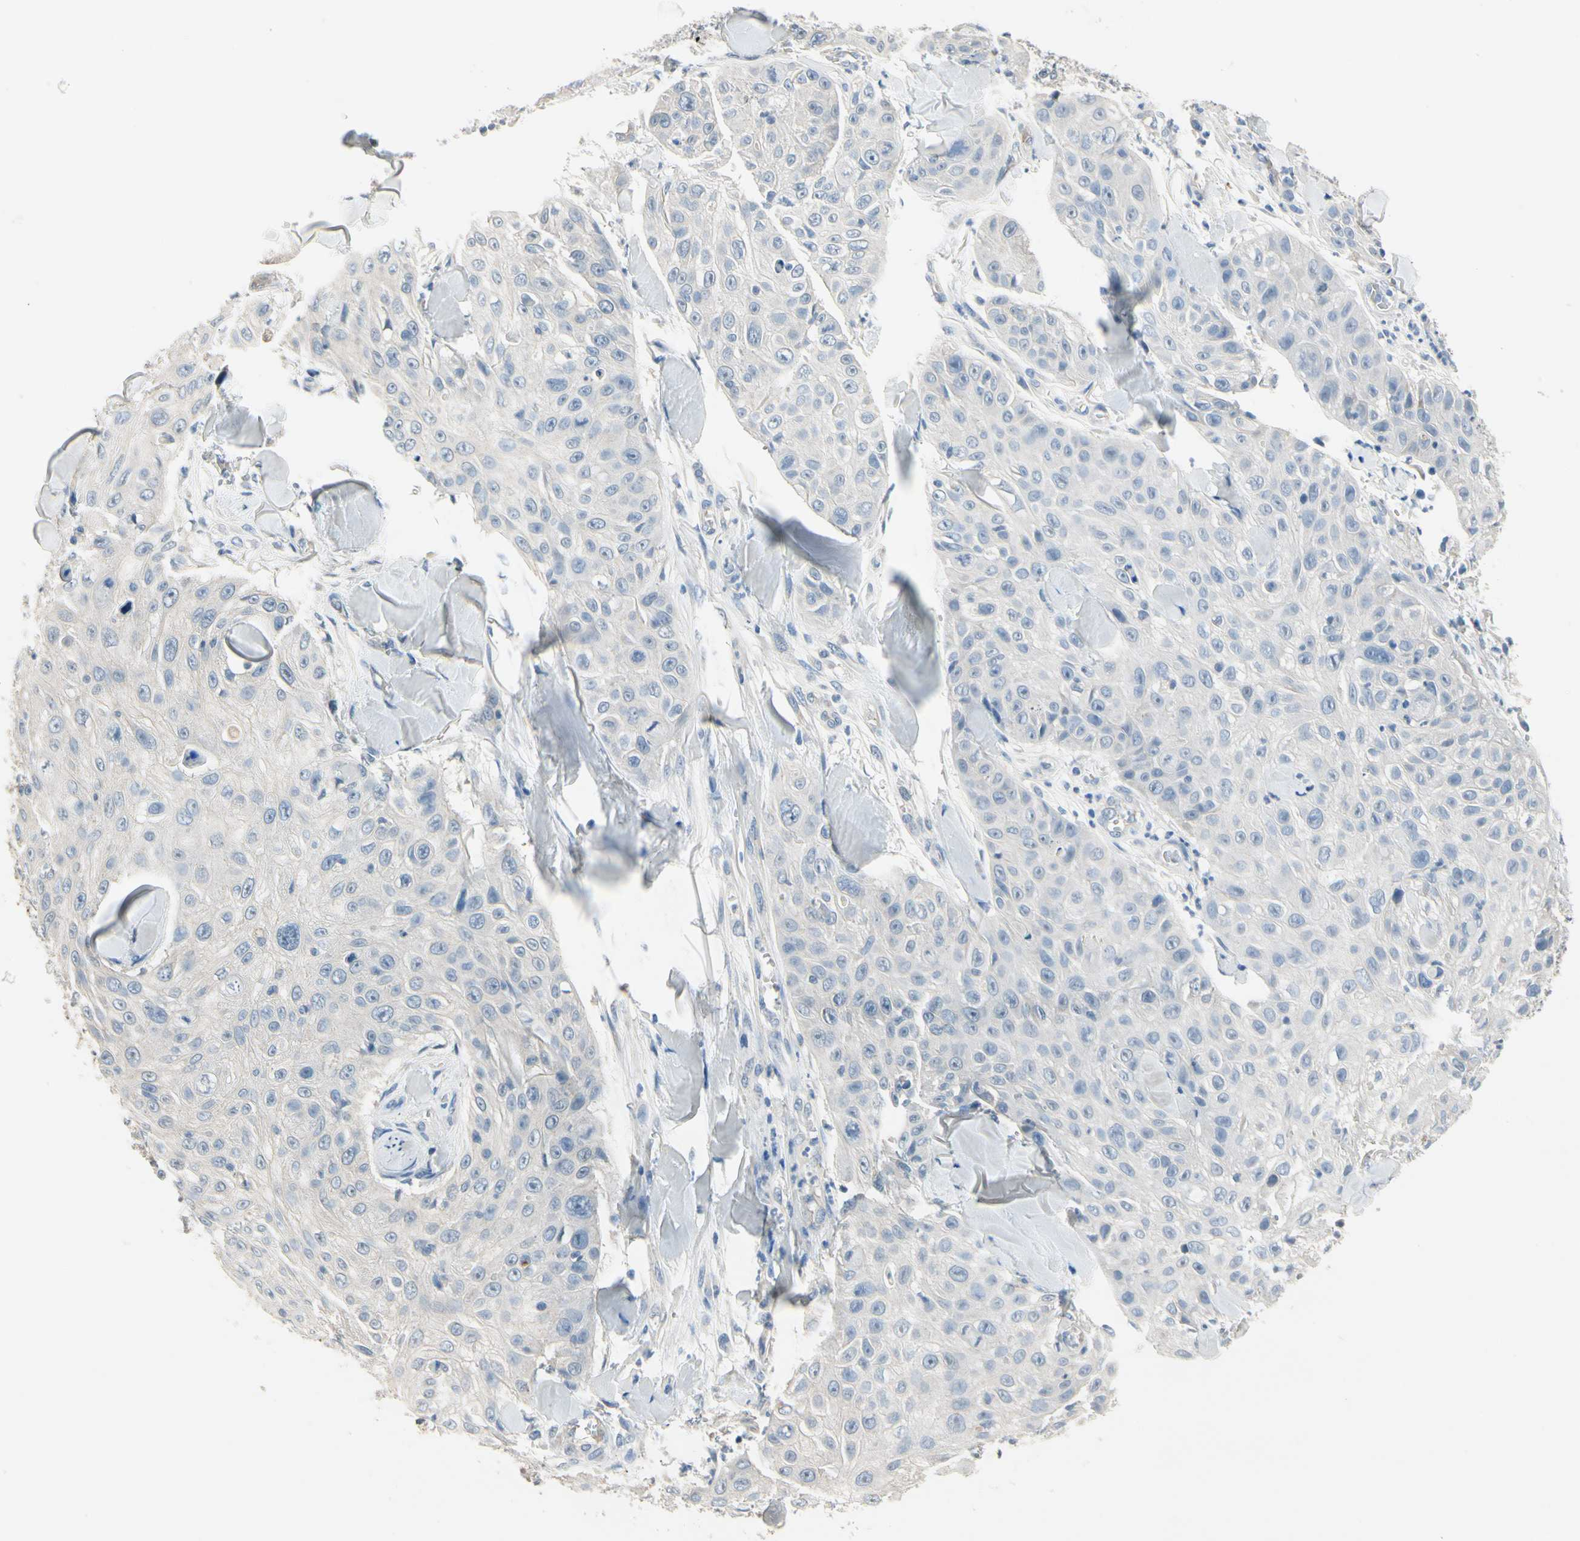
{"staining": {"intensity": "negative", "quantity": "none", "location": "none"}, "tissue": "skin cancer", "cell_type": "Tumor cells", "image_type": "cancer", "snomed": [{"axis": "morphology", "description": "Squamous cell carcinoma, NOS"}, {"axis": "topography", "description": "Skin"}], "caption": "High magnification brightfield microscopy of skin cancer (squamous cell carcinoma) stained with DAB (3,3'-diaminobenzidine) (brown) and counterstained with hematoxylin (blue): tumor cells show no significant positivity. (DAB (3,3'-diaminobenzidine) immunohistochemistry visualized using brightfield microscopy, high magnification).", "gene": "CPA3", "patient": {"sex": "male", "age": 86}}